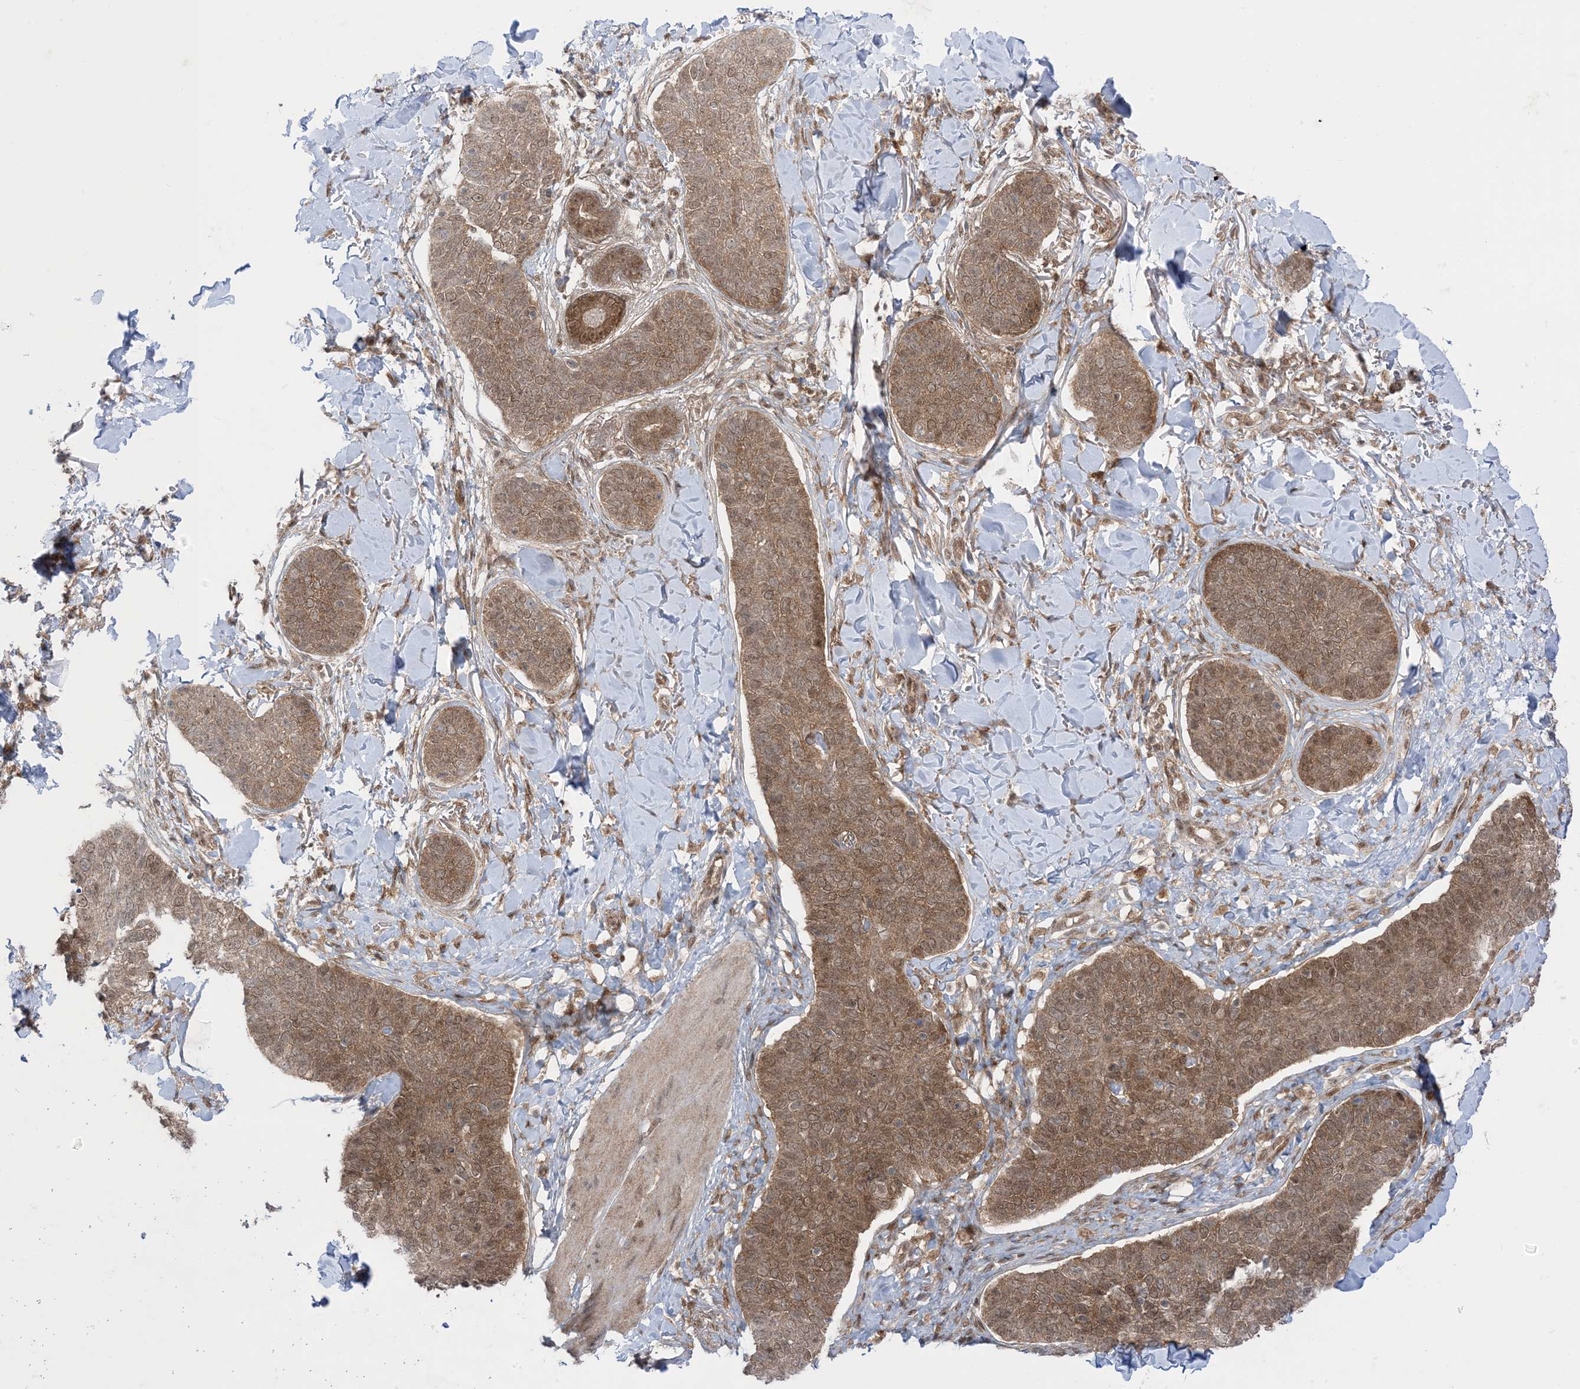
{"staining": {"intensity": "moderate", "quantity": ">75%", "location": "cytoplasmic/membranous"}, "tissue": "skin cancer", "cell_type": "Tumor cells", "image_type": "cancer", "snomed": [{"axis": "morphology", "description": "Basal cell carcinoma"}, {"axis": "topography", "description": "Skin"}], "caption": "Immunohistochemistry (IHC) histopathology image of neoplastic tissue: human skin cancer (basal cell carcinoma) stained using IHC exhibits medium levels of moderate protein expression localized specifically in the cytoplasmic/membranous of tumor cells, appearing as a cytoplasmic/membranous brown color.", "gene": "PTPA", "patient": {"sex": "male", "age": 85}}